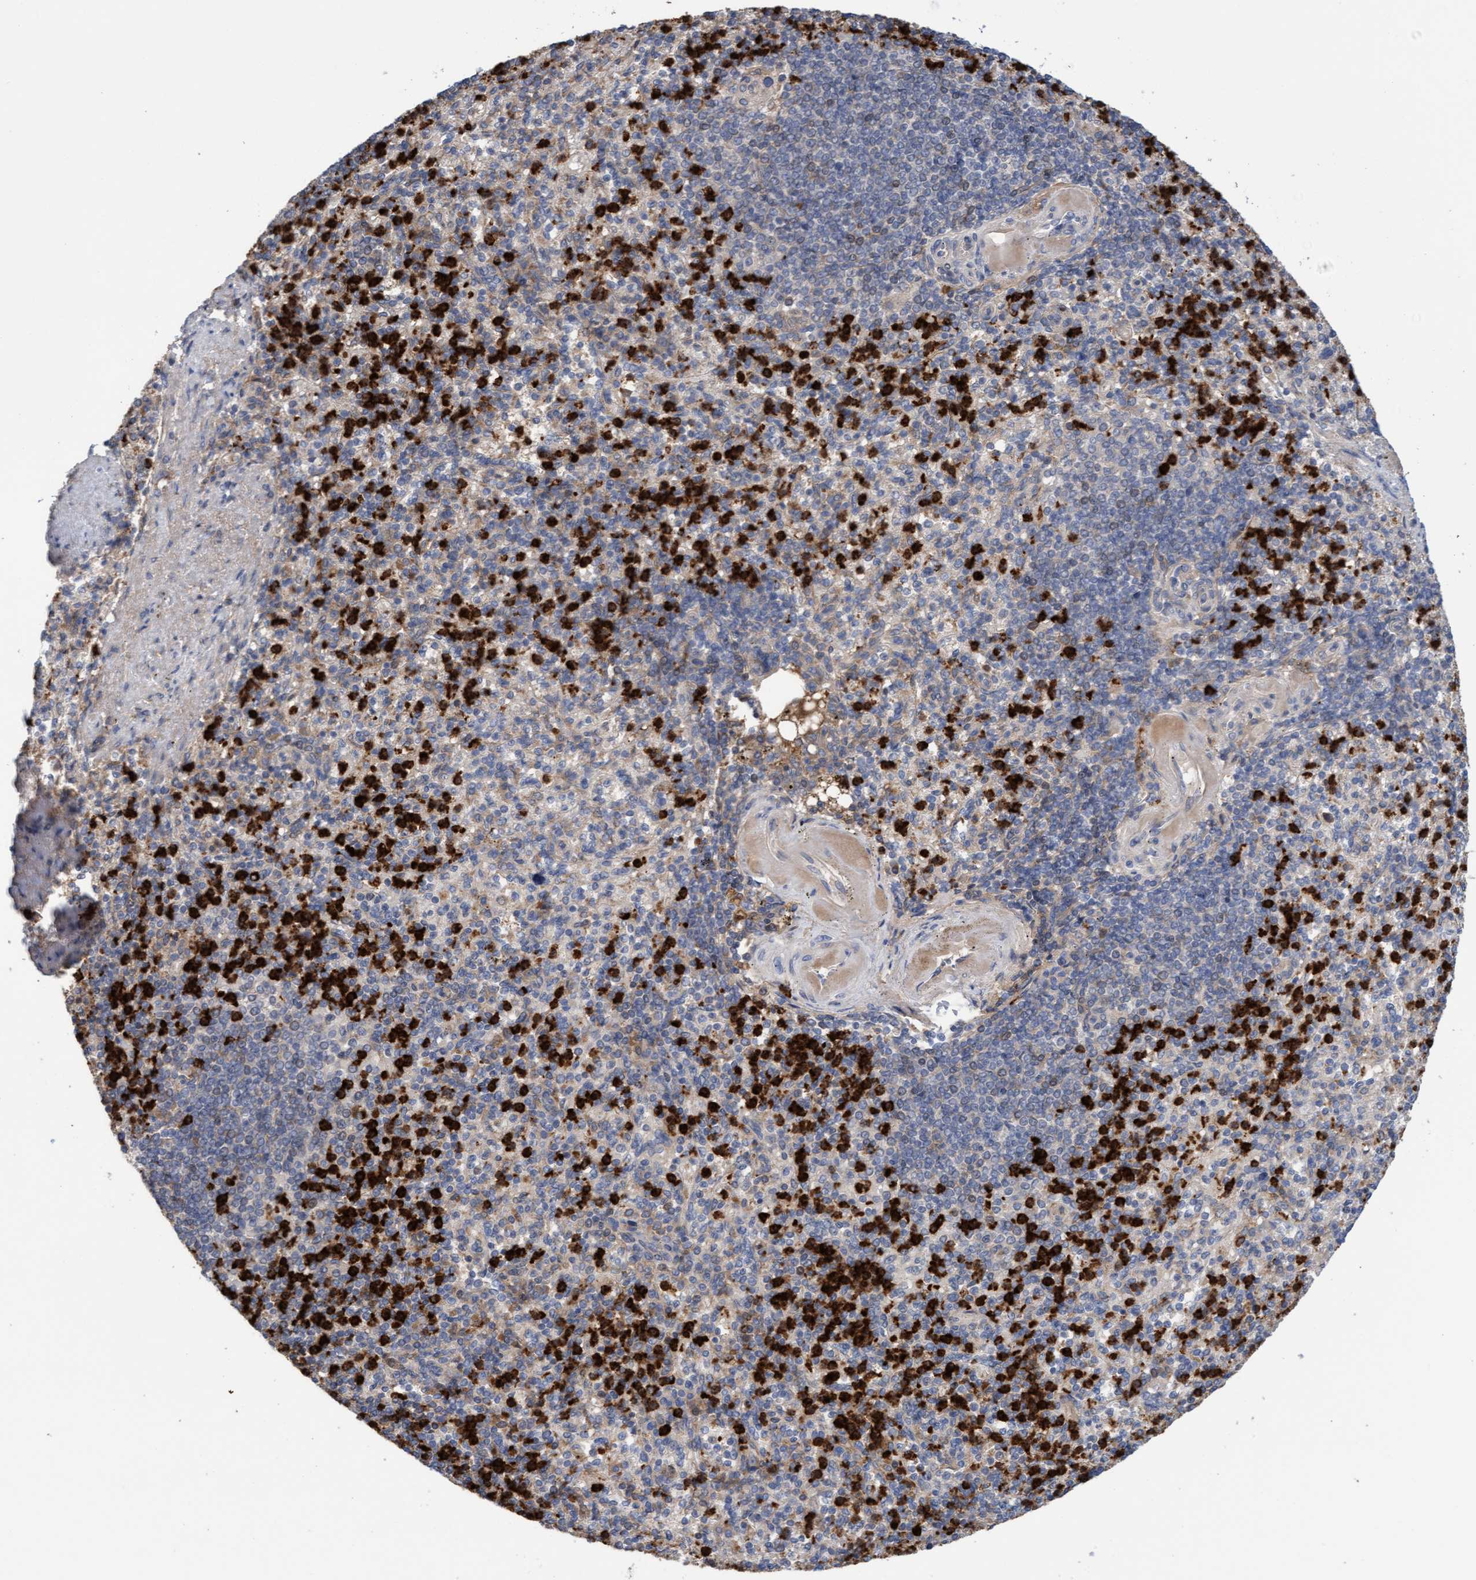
{"staining": {"intensity": "strong", "quantity": "25%-75%", "location": "cytoplasmic/membranous"}, "tissue": "spleen", "cell_type": "Cells in red pulp", "image_type": "normal", "snomed": [{"axis": "morphology", "description": "Normal tissue, NOS"}, {"axis": "topography", "description": "Spleen"}], "caption": "Protein positivity by immunohistochemistry displays strong cytoplasmic/membranous expression in about 25%-75% of cells in red pulp in unremarkable spleen.", "gene": "MMP8", "patient": {"sex": "female", "age": 74}}